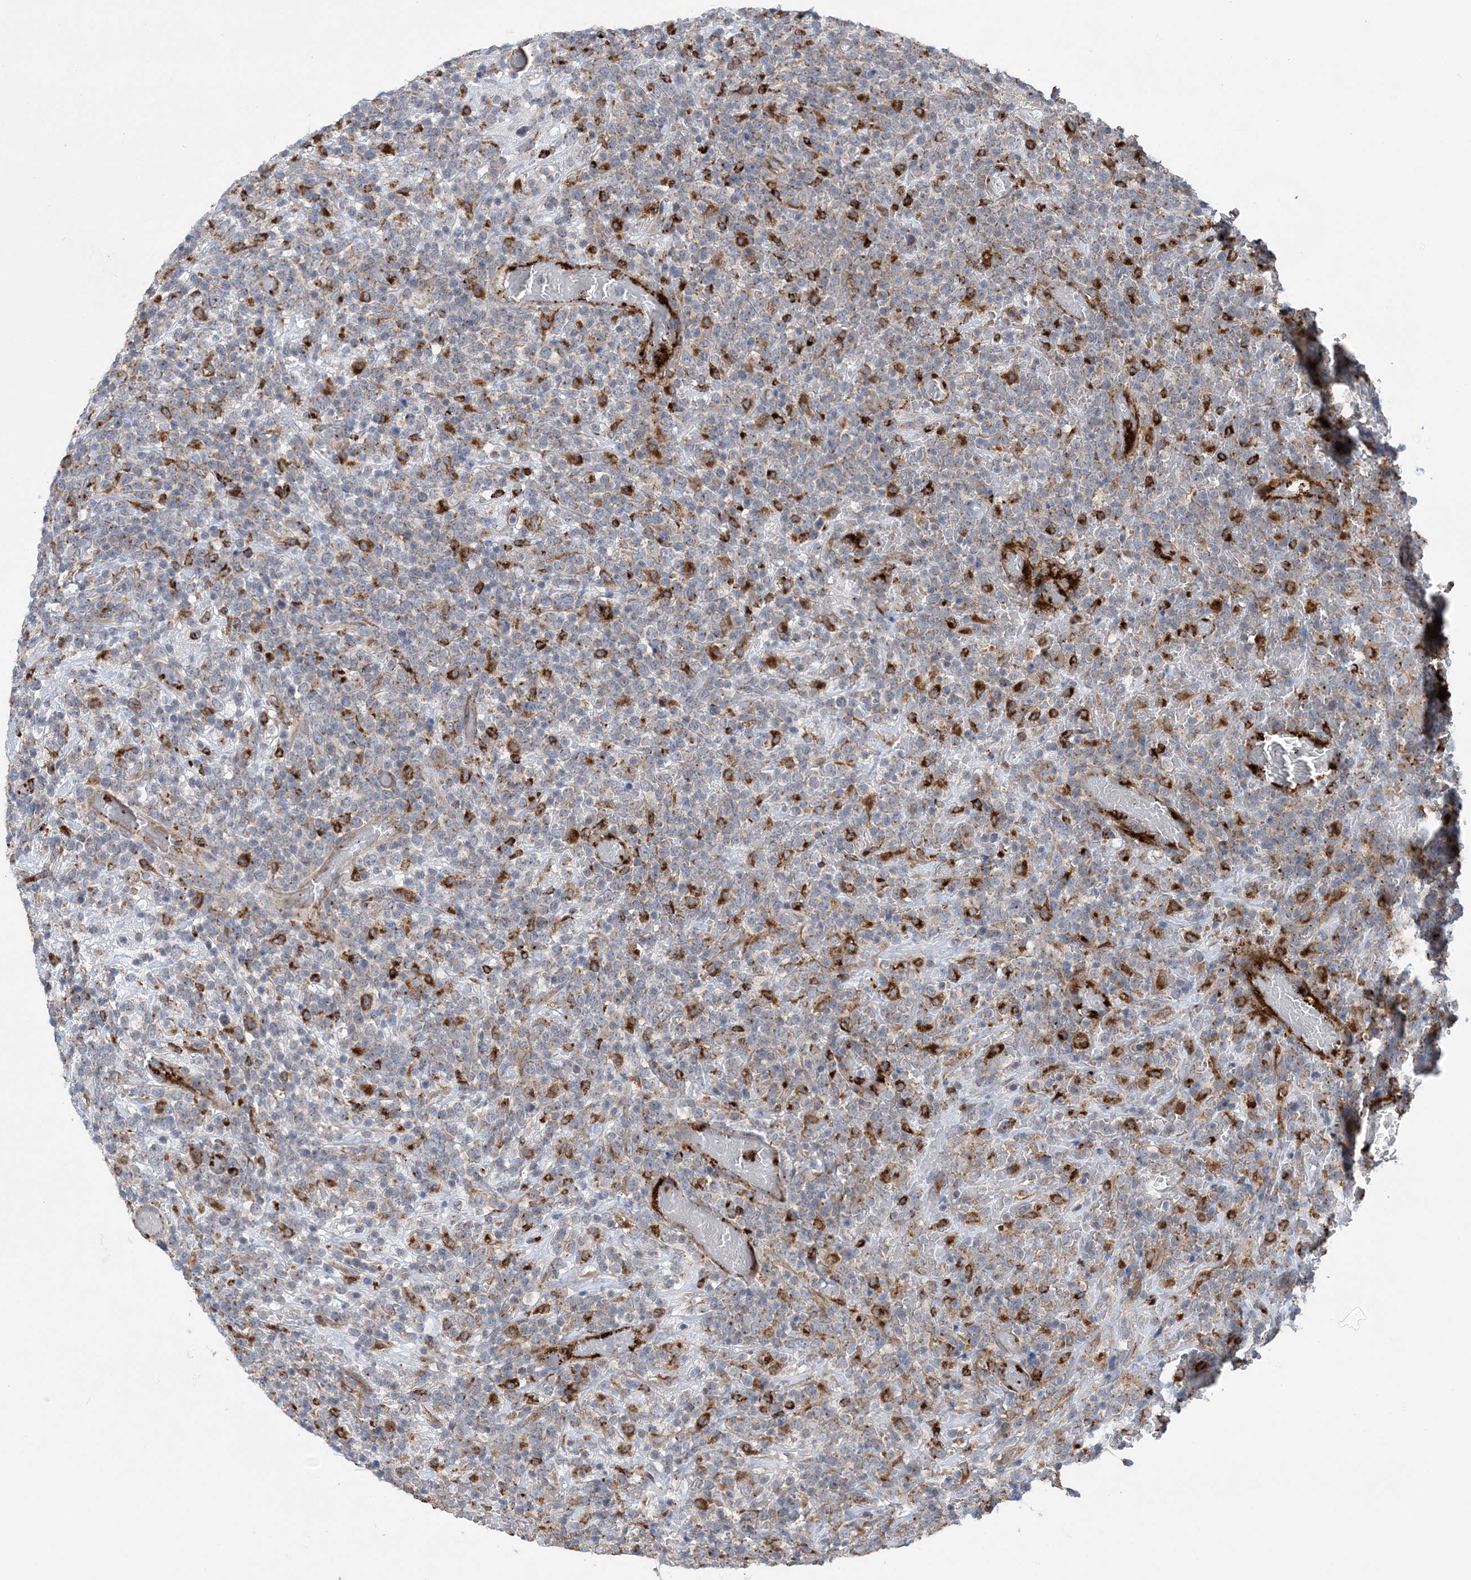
{"staining": {"intensity": "moderate", "quantity": "<25%", "location": "cytoplasmic/membranous"}, "tissue": "lymphoma", "cell_type": "Tumor cells", "image_type": "cancer", "snomed": [{"axis": "morphology", "description": "Malignant lymphoma, non-Hodgkin's type, High grade"}, {"axis": "topography", "description": "Colon"}], "caption": "There is low levels of moderate cytoplasmic/membranous positivity in tumor cells of malignant lymphoma, non-Hodgkin's type (high-grade), as demonstrated by immunohistochemical staining (brown color).", "gene": "PTTG1IP", "patient": {"sex": "female", "age": 53}}